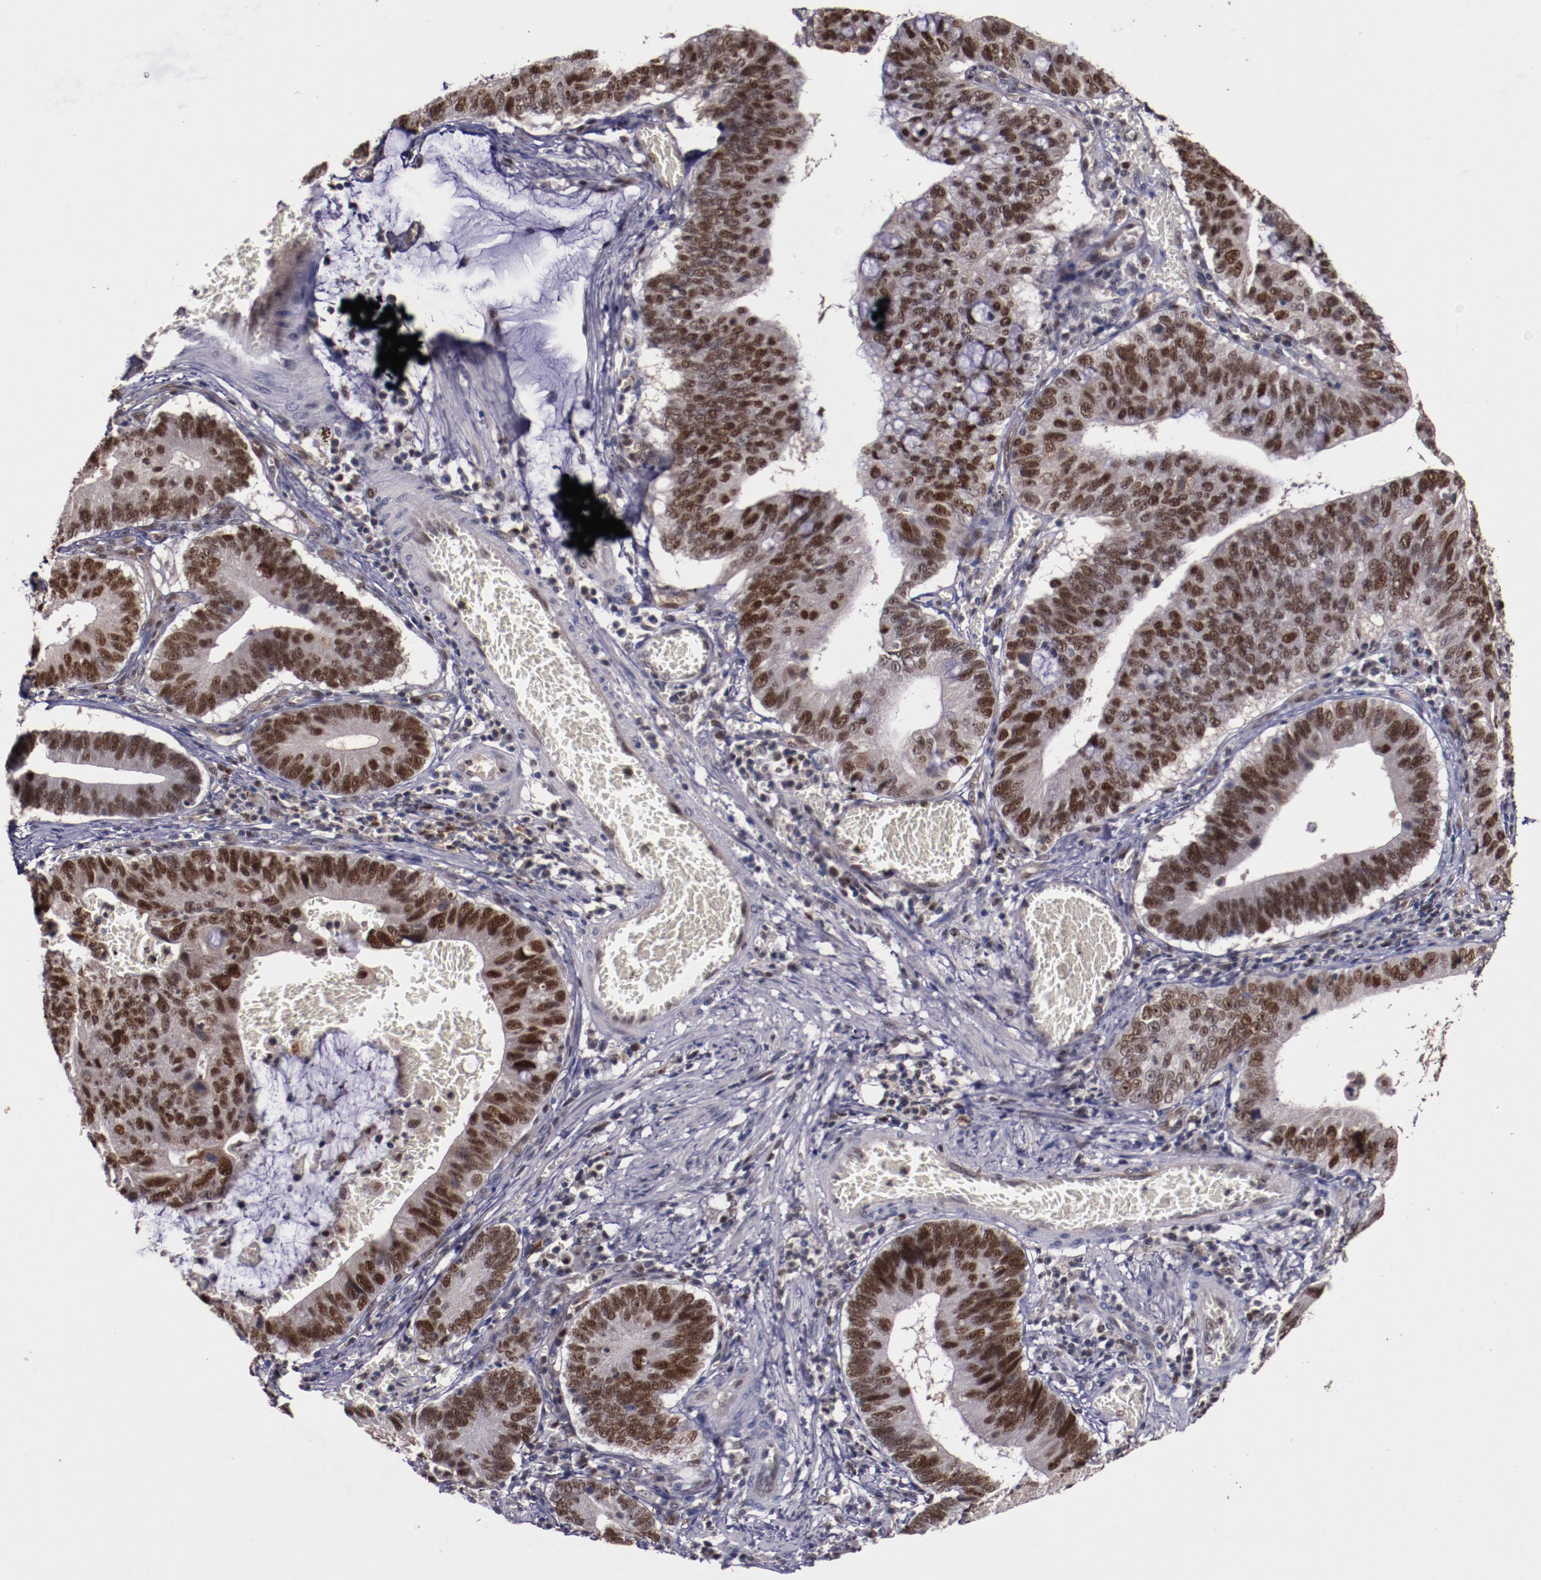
{"staining": {"intensity": "strong", "quantity": ">75%", "location": "nuclear"}, "tissue": "stomach cancer", "cell_type": "Tumor cells", "image_type": "cancer", "snomed": [{"axis": "morphology", "description": "Adenocarcinoma, NOS"}, {"axis": "topography", "description": "Stomach"}, {"axis": "topography", "description": "Gastric cardia"}], "caption": "The image displays immunohistochemical staining of stomach cancer (adenocarcinoma). There is strong nuclear positivity is present in approximately >75% of tumor cells.", "gene": "CHEK2", "patient": {"sex": "male", "age": 59}}